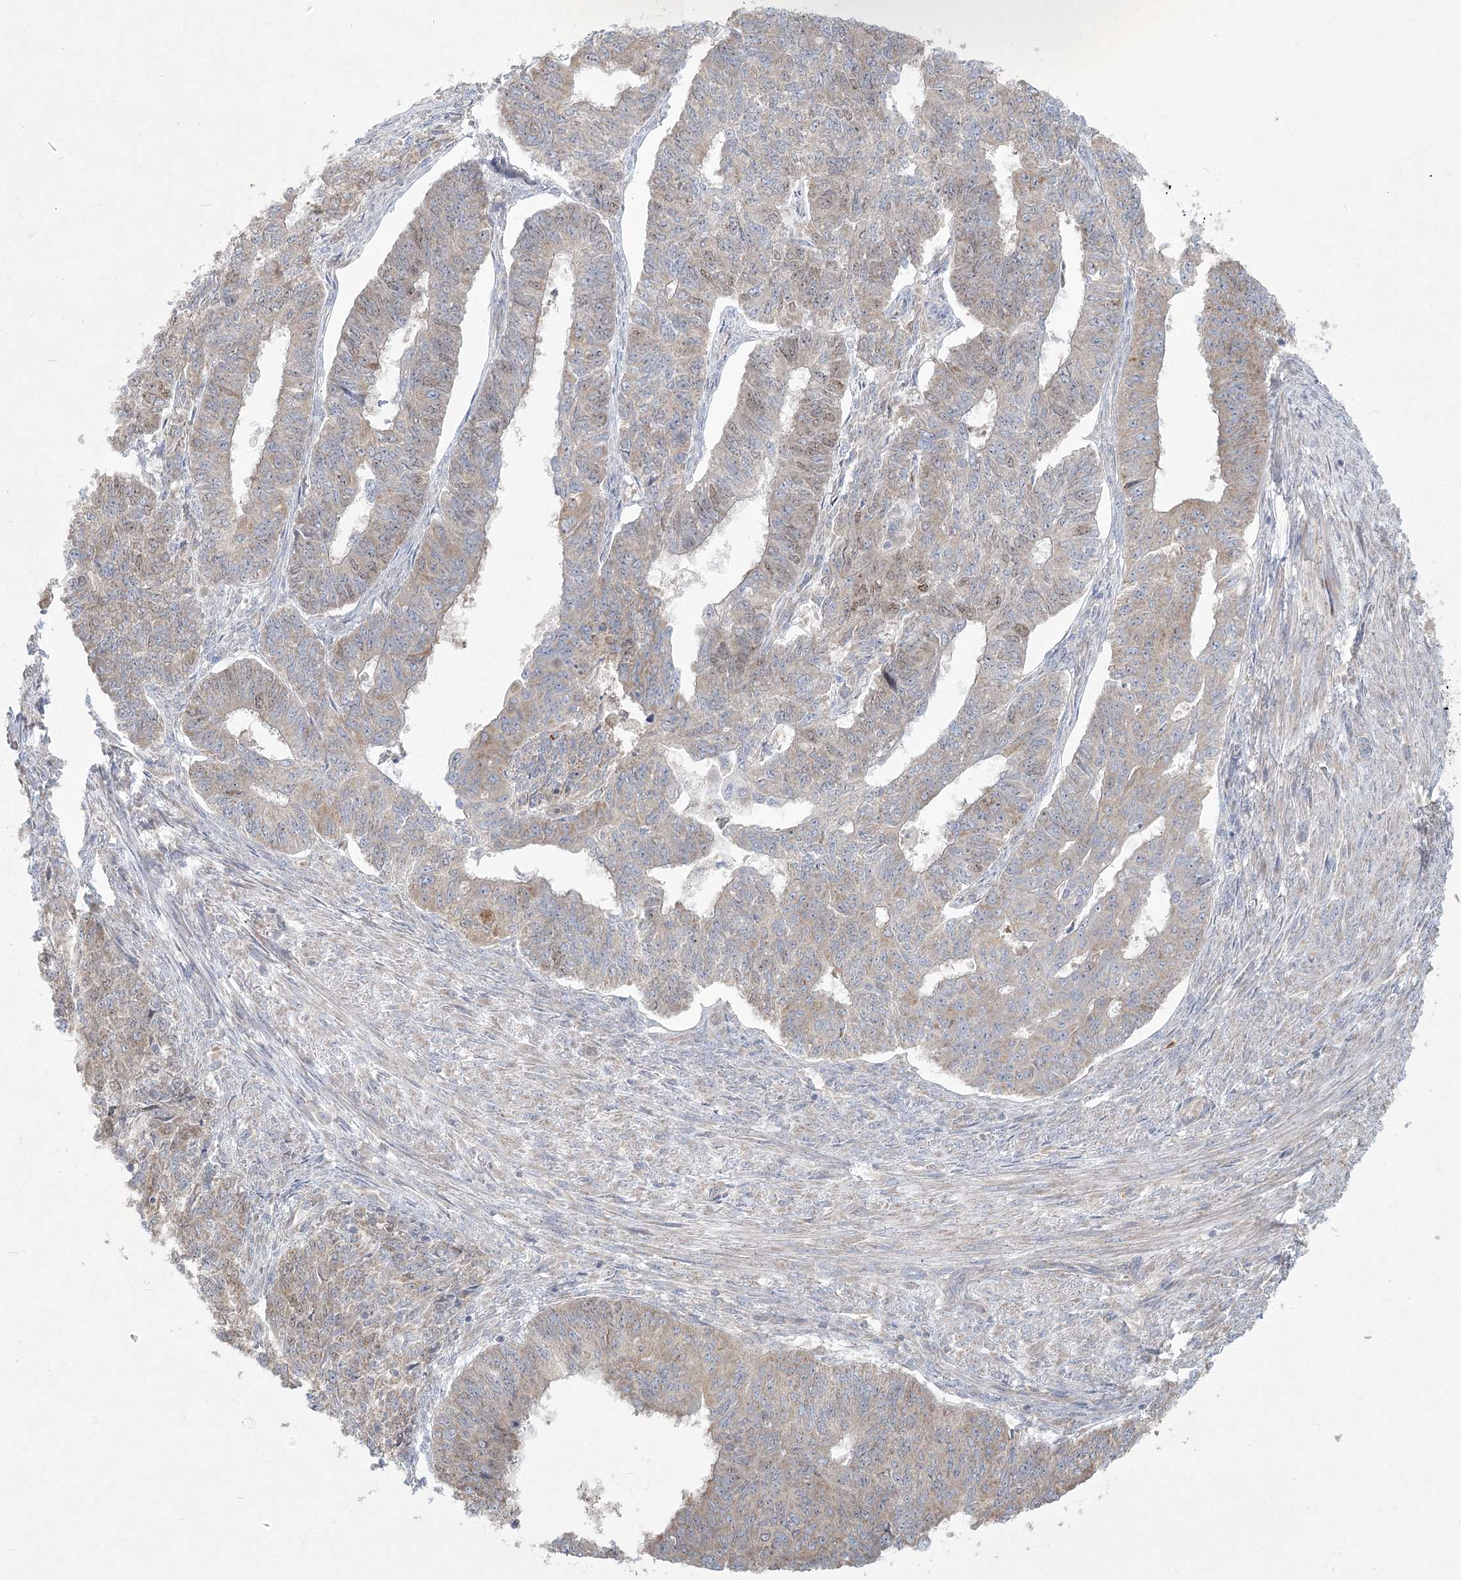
{"staining": {"intensity": "weak", "quantity": "<25%", "location": "cytoplasmic/membranous,nuclear"}, "tissue": "endometrial cancer", "cell_type": "Tumor cells", "image_type": "cancer", "snomed": [{"axis": "morphology", "description": "Adenocarcinoma, NOS"}, {"axis": "topography", "description": "Endometrium"}], "caption": "Immunohistochemistry (IHC) histopathology image of neoplastic tissue: endometrial adenocarcinoma stained with DAB shows no significant protein staining in tumor cells. (Stains: DAB IHC with hematoxylin counter stain, Microscopy: brightfield microscopy at high magnification).", "gene": "CAMTA1", "patient": {"sex": "female", "age": 32}}